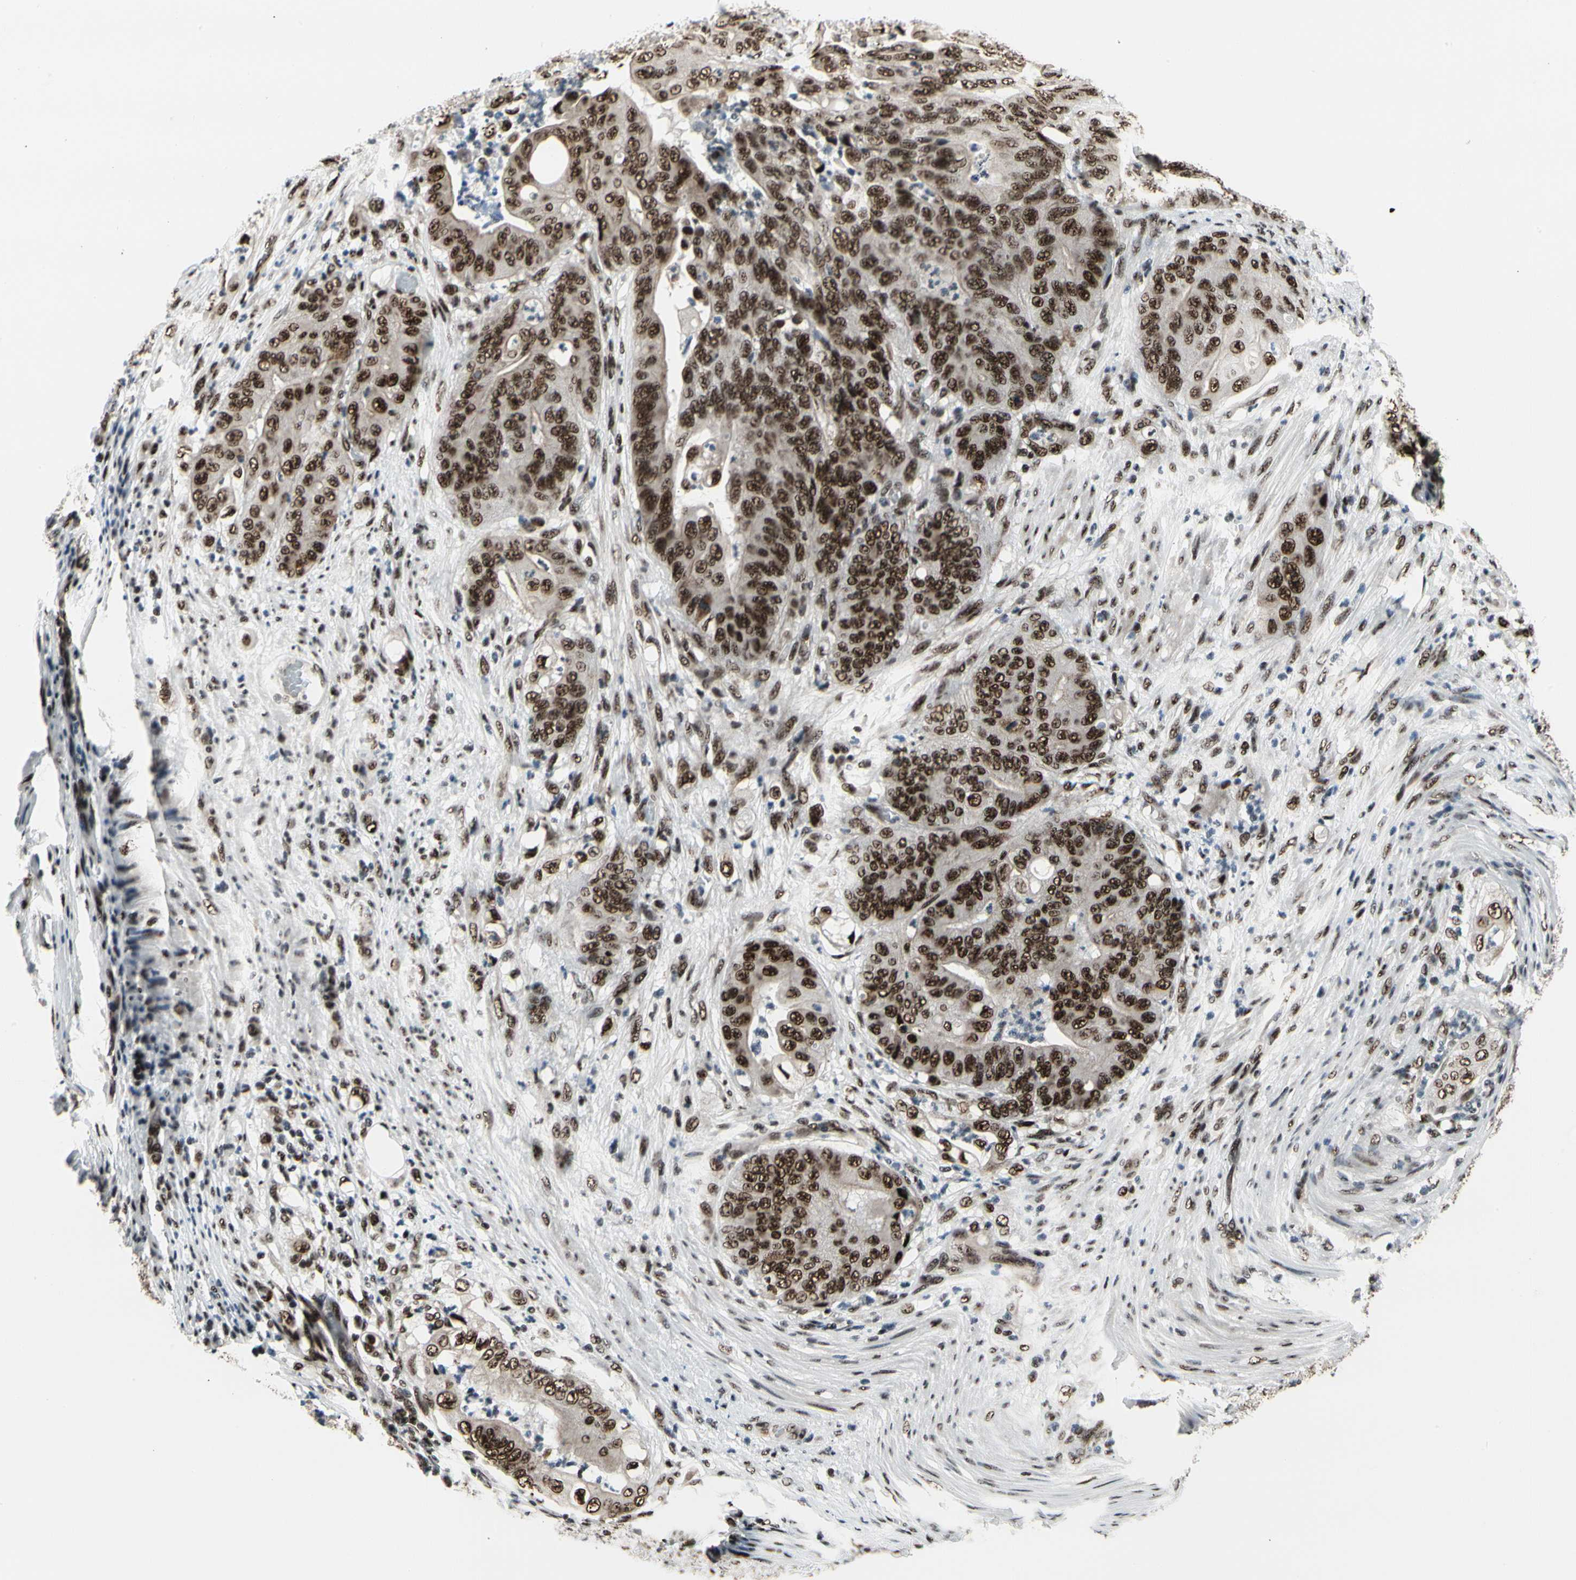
{"staining": {"intensity": "strong", "quantity": ">75%", "location": "nuclear"}, "tissue": "stomach cancer", "cell_type": "Tumor cells", "image_type": "cancer", "snomed": [{"axis": "morphology", "description": "Adenocarcinoma, NOS"}, {"axis": "topography", "description": "Stomach"}], "caption": "A high amount of strong nuclear staining is present in approximately >75% of tumor cells in stomach adenocarcinoma tissue. (DAB IHC with brightfield microscopy, high magnification).", "gene": "SRSF11", "patient": {"sex": "female", "age": 73}}